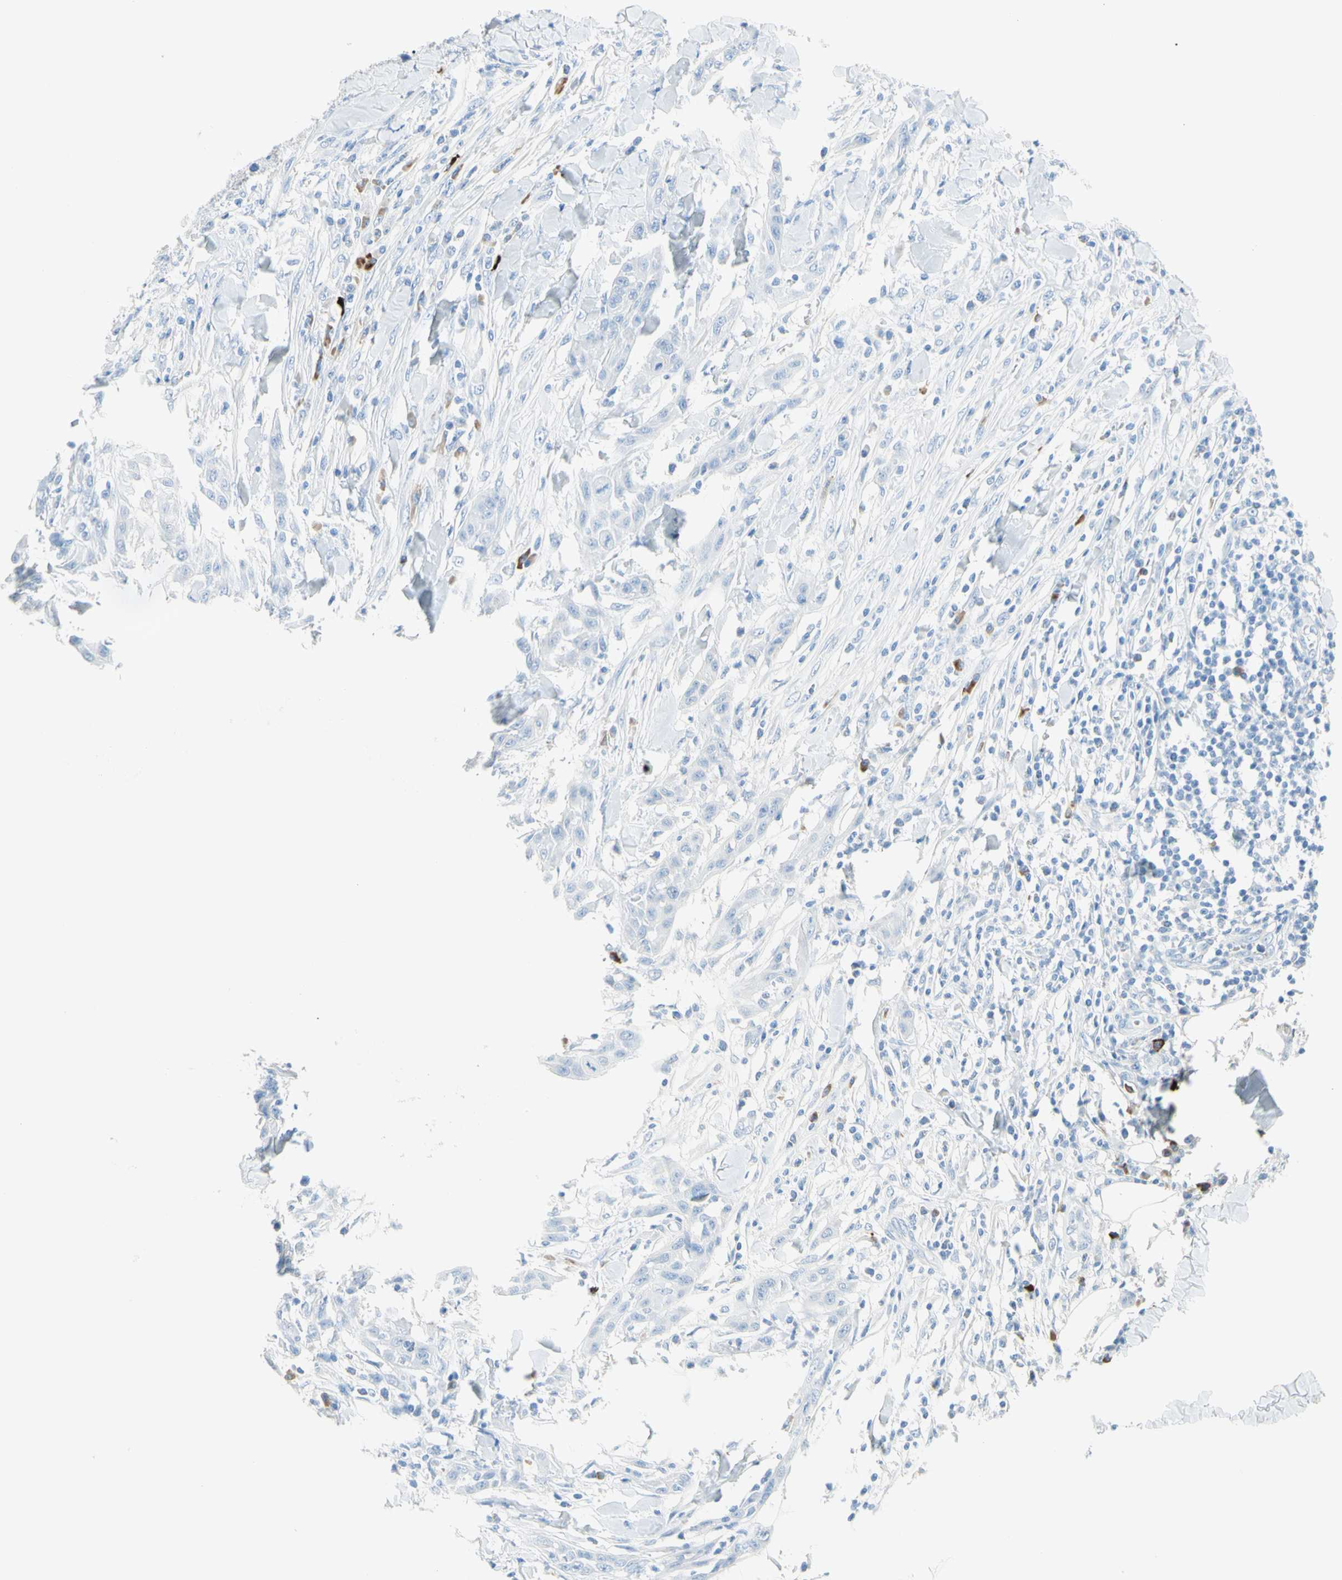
{"staining": {"intensity": "negative", "quantity": "none", "location": "none"}, "tissue": "skin cancer", "cell_type": "Tumor cells", "image_type": "cancer", "snomed": [{"axis": "morphology", "description": "Squamous cell carcinoma, NOS"}, {"axis": "topography", "description": "Skin"}], "caption": "This micrograph is of skin cancer stained with IHC to label a protein in brown with the nuclei are counter-stained blue. There is no positivity in tumor cells. (Brightfield microscopy of DAB (3,3'-diaminobenzidine) immunohistochemistry (IHC) at high magnification).", "gene": "IL6ST", "patient": {"sex": "male", "age": 24}}